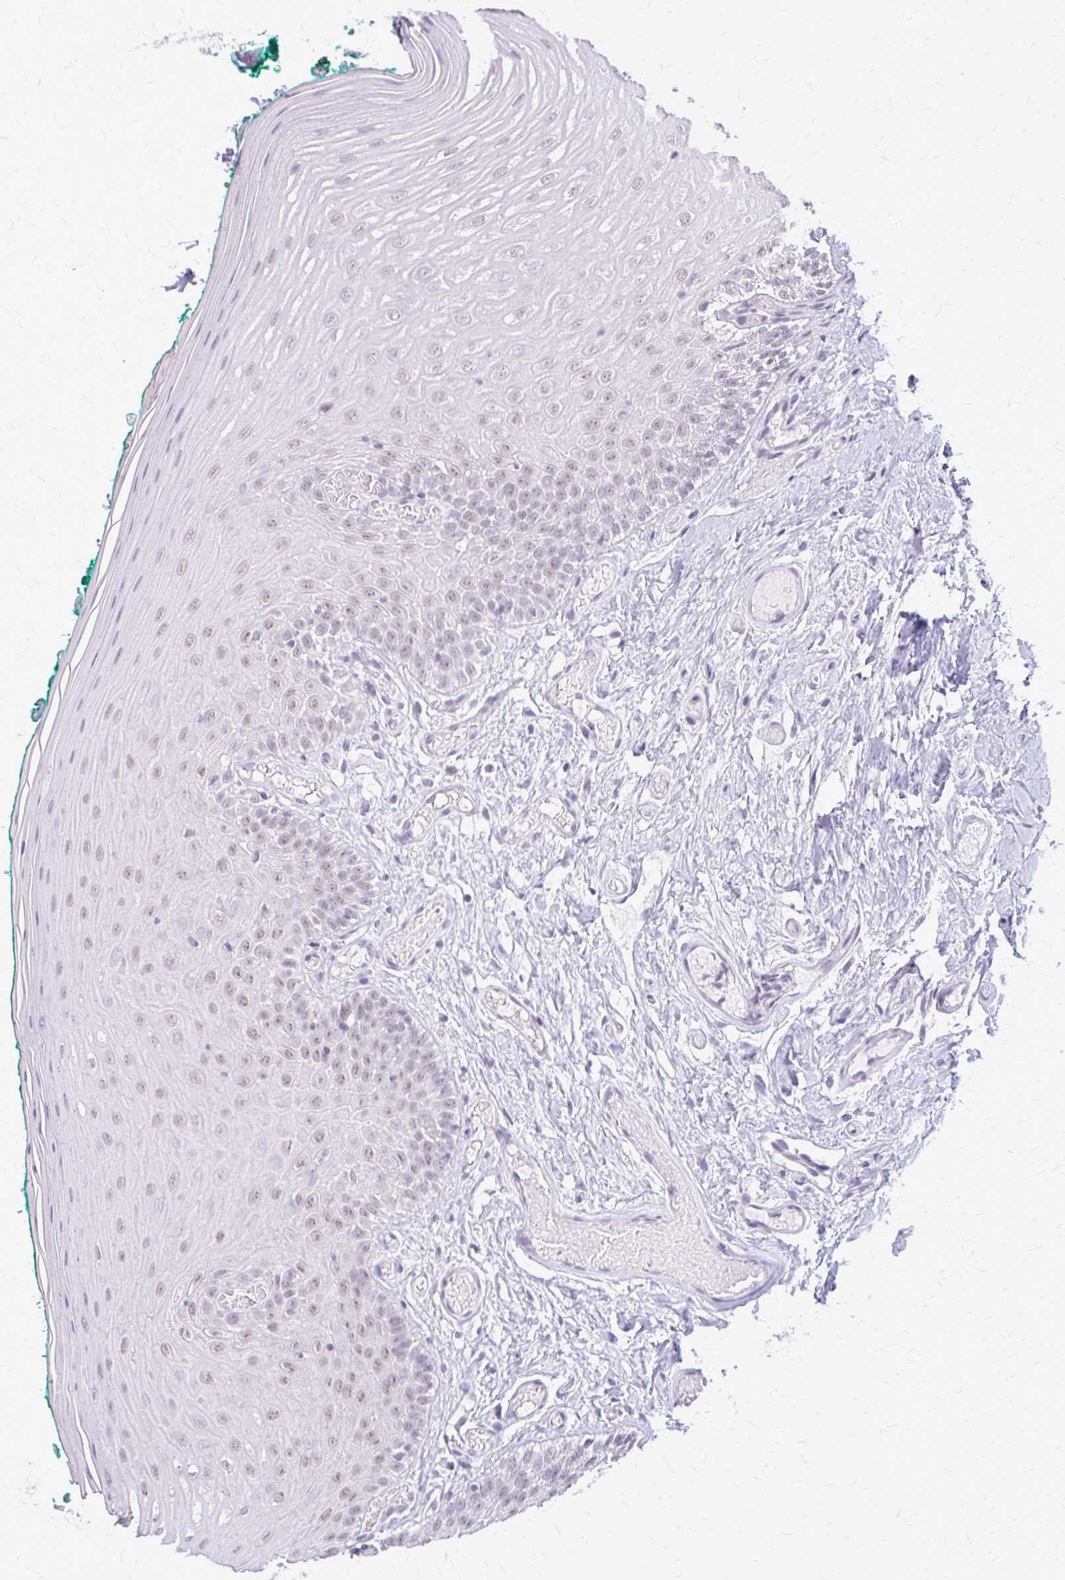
{"staining": {"intensity": "negative", "quantity": "none", "location": "none"}, "tissue": "oral mucosa", "cell_type": "Squamous epithelial cells", "image_type": "normal", "snomed": [{"axis": "morphology", "description": "Normal tissue, NOS"}, {"axis": "topography", "description": "Oral tissue"}], "caption": "There is no significant staining in squamous epithelial cells of oral mucosa. The staining is performed using DAB (3,3'-diaminobenzidine) brown chromogen with nuclei counter-stained in using hematoxylin.", "gene": "PLCB1", "patient": {"sex": "female", "age": 40}}